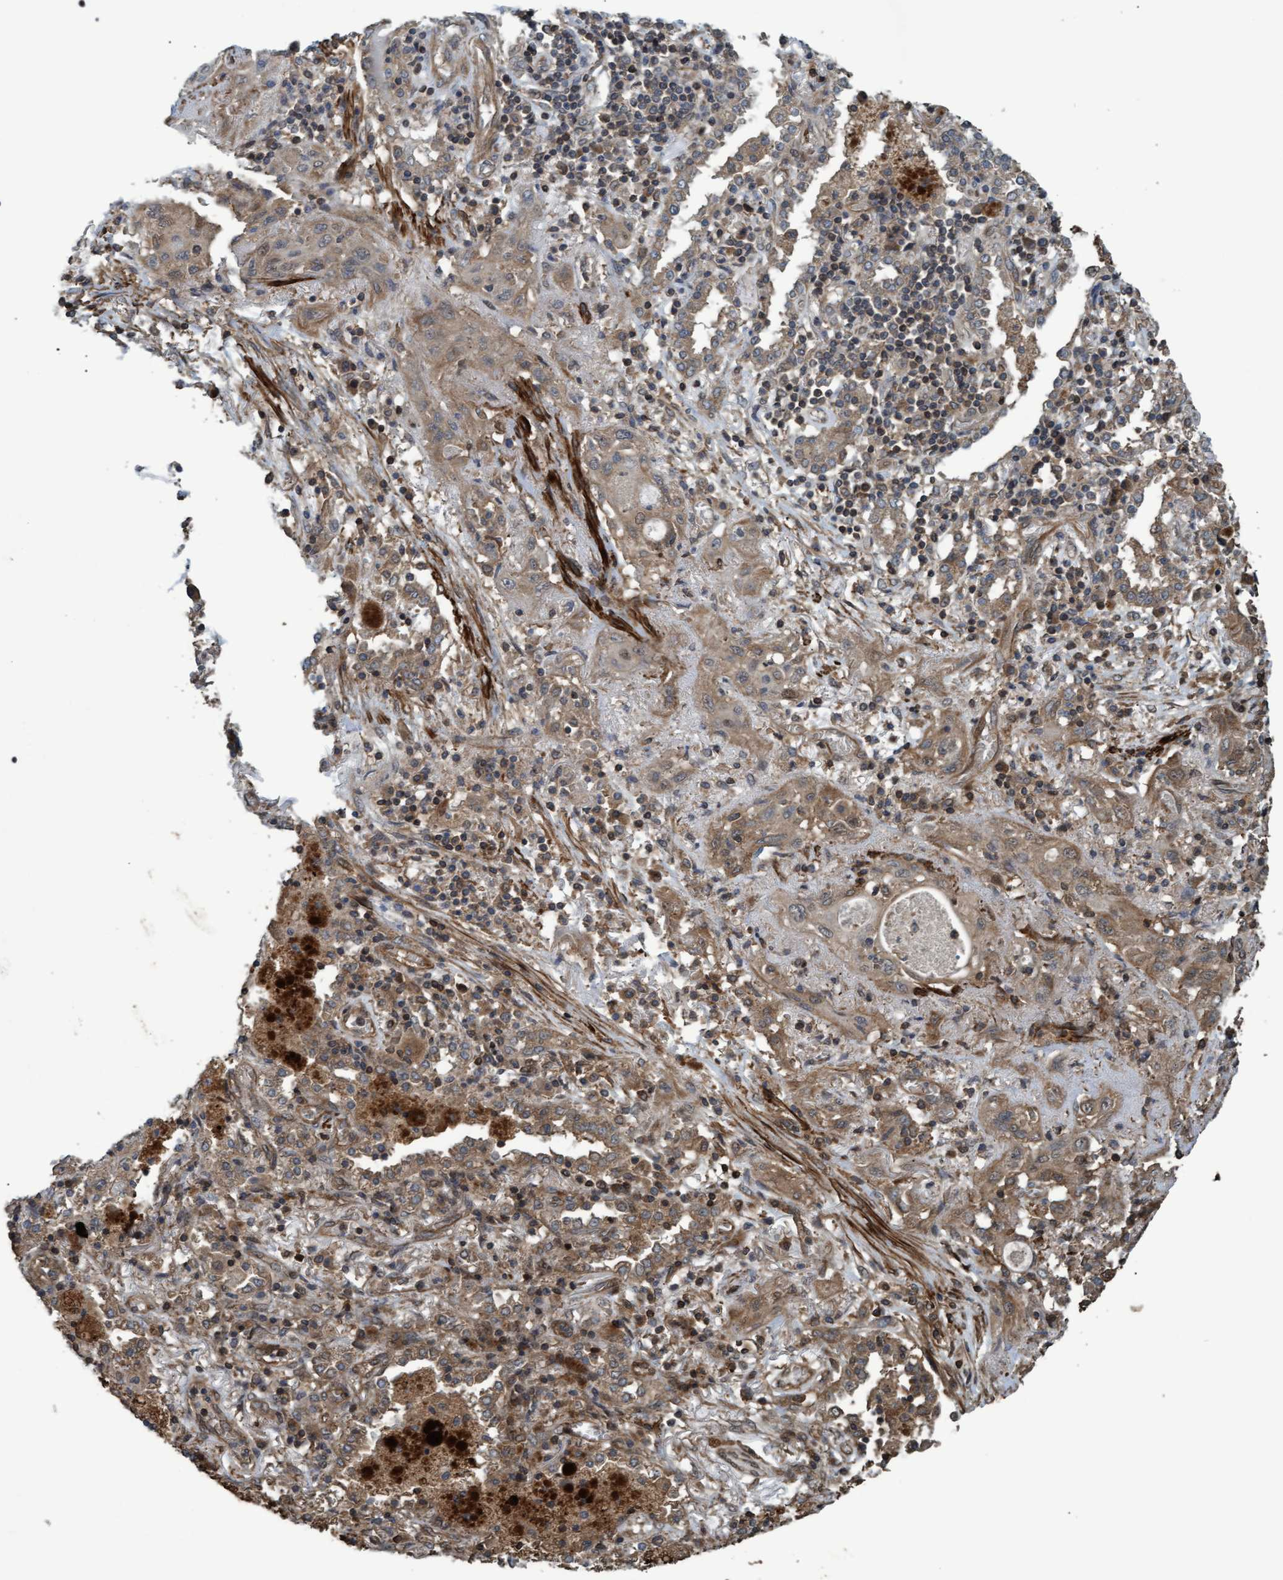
{"staining": {"intensity": "moderate", "quantity": ">75%", "location": "cytoplasmic/membranous"}, "tissue": "lung cancer", "cell_type": "Tumor cells", "image_type": "cancer", "snomed": [{"axis": "morphology", "description": "Squamous cell carcinoma, NOS"}, {"axis": "topography", "description": "Lung"}], "caption": "Protein expression analysis of lung cancer exhibits moderate cytoplasmic/membranous positivity in approximately >75% of tumor cells.", "gene": "GGT6", "patient": {"sex": "female", "age": 47}}